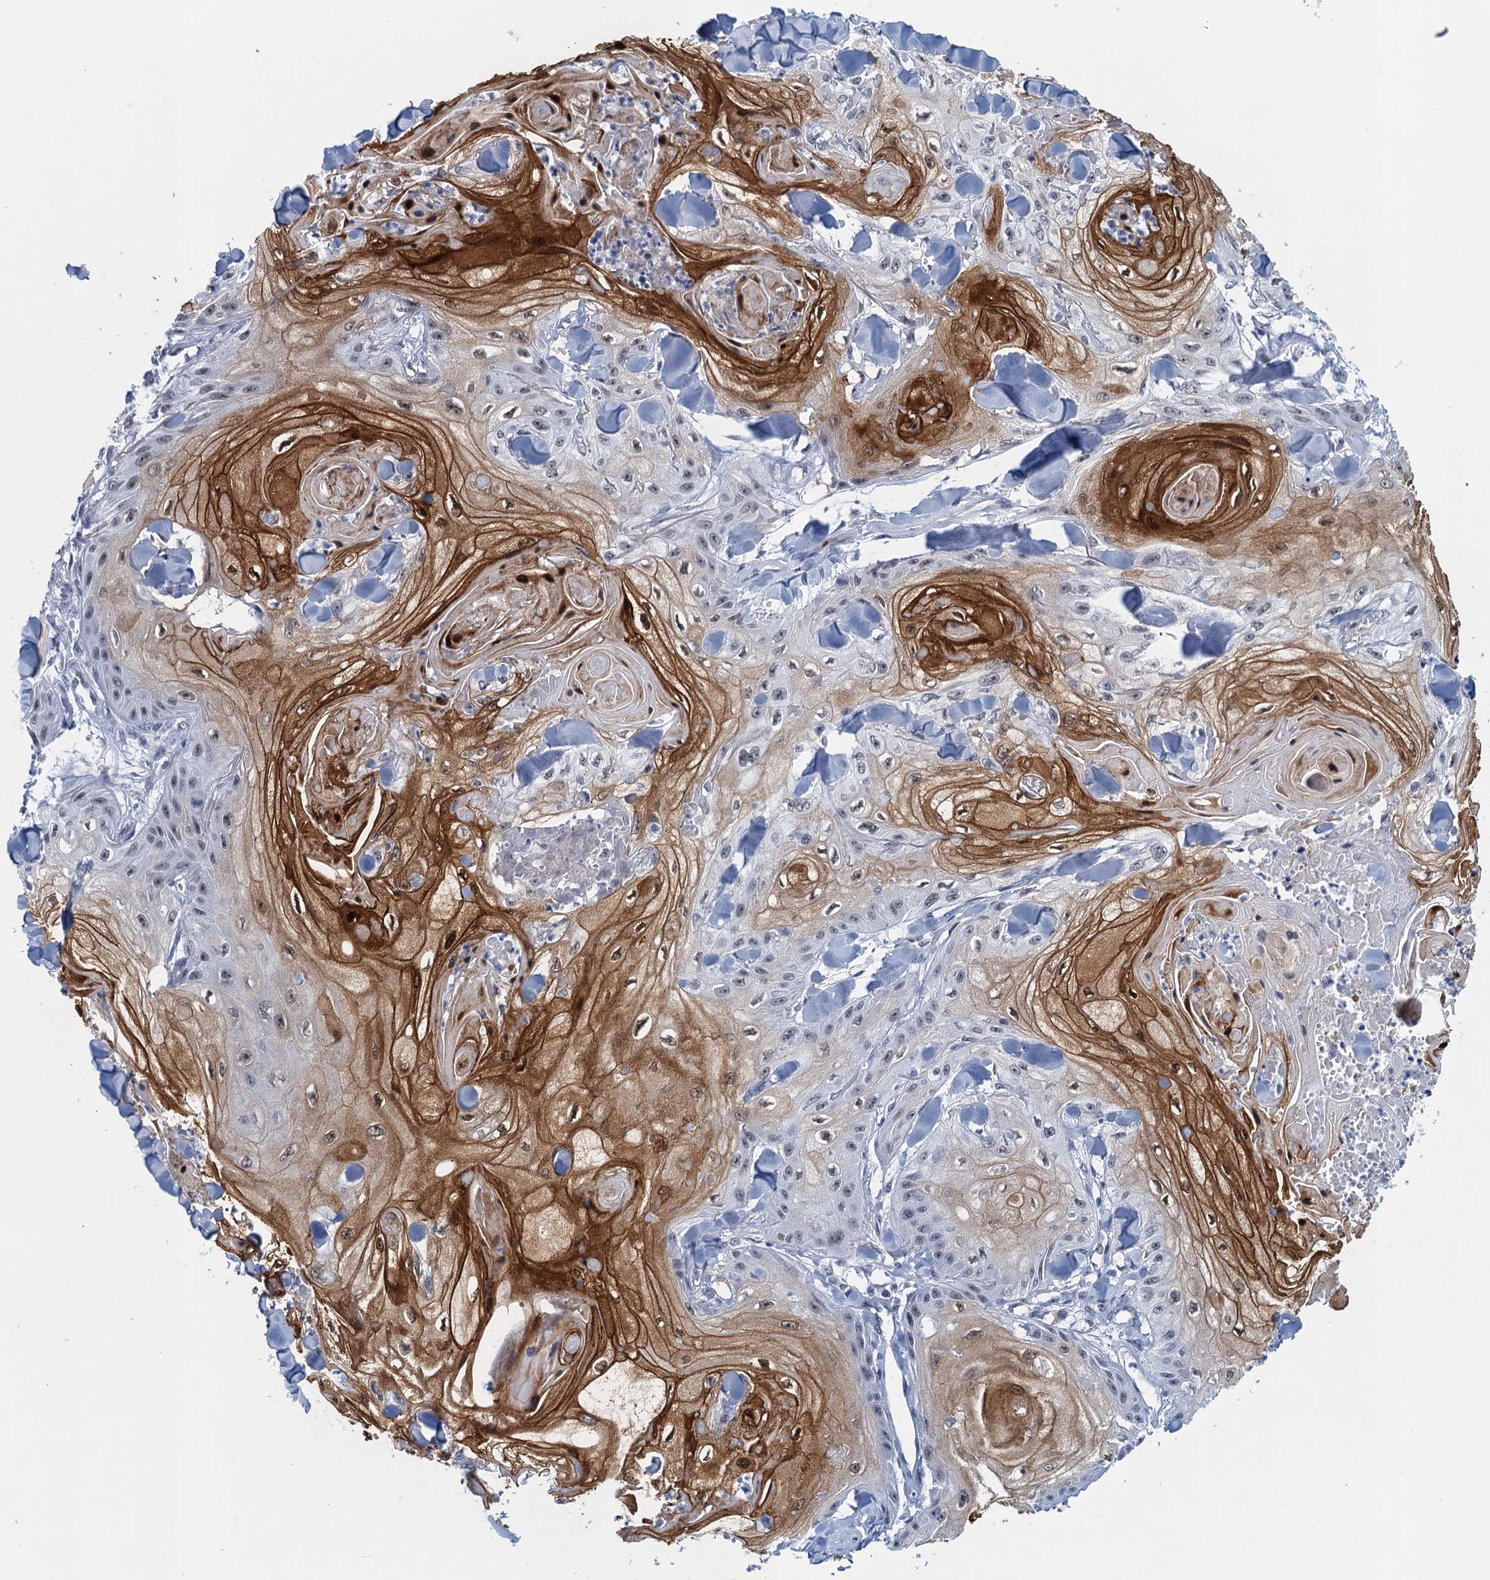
{"staining": {"intensity": "strong", "quantity": "25%-75%", "location": "cytoplasmic/membranous,nuclear"}, "tissue": "skin cancer", "cell_type": "Tumor cells", "image_type": "cancer", "snomed": [{"axis": "morphology", "description": "Squamous cell carcinoma, NOS"}, {"axis": "topography", "description": "Skin"}], "caption": "The micrograph exhibits immunohistochemical staining of squamous cell carcinoma (skin). There is strong cytoplasmic/membranous and nuclear staining is seen in approximately 25%-75% of tumor cells. The staining is performed using DAB brown chromogen to label protein expression. The nuclei are counter-stained blue using hematoxylin.", "gene": "EPS8L1", "patient": {"sex": "male", "age": 74}}